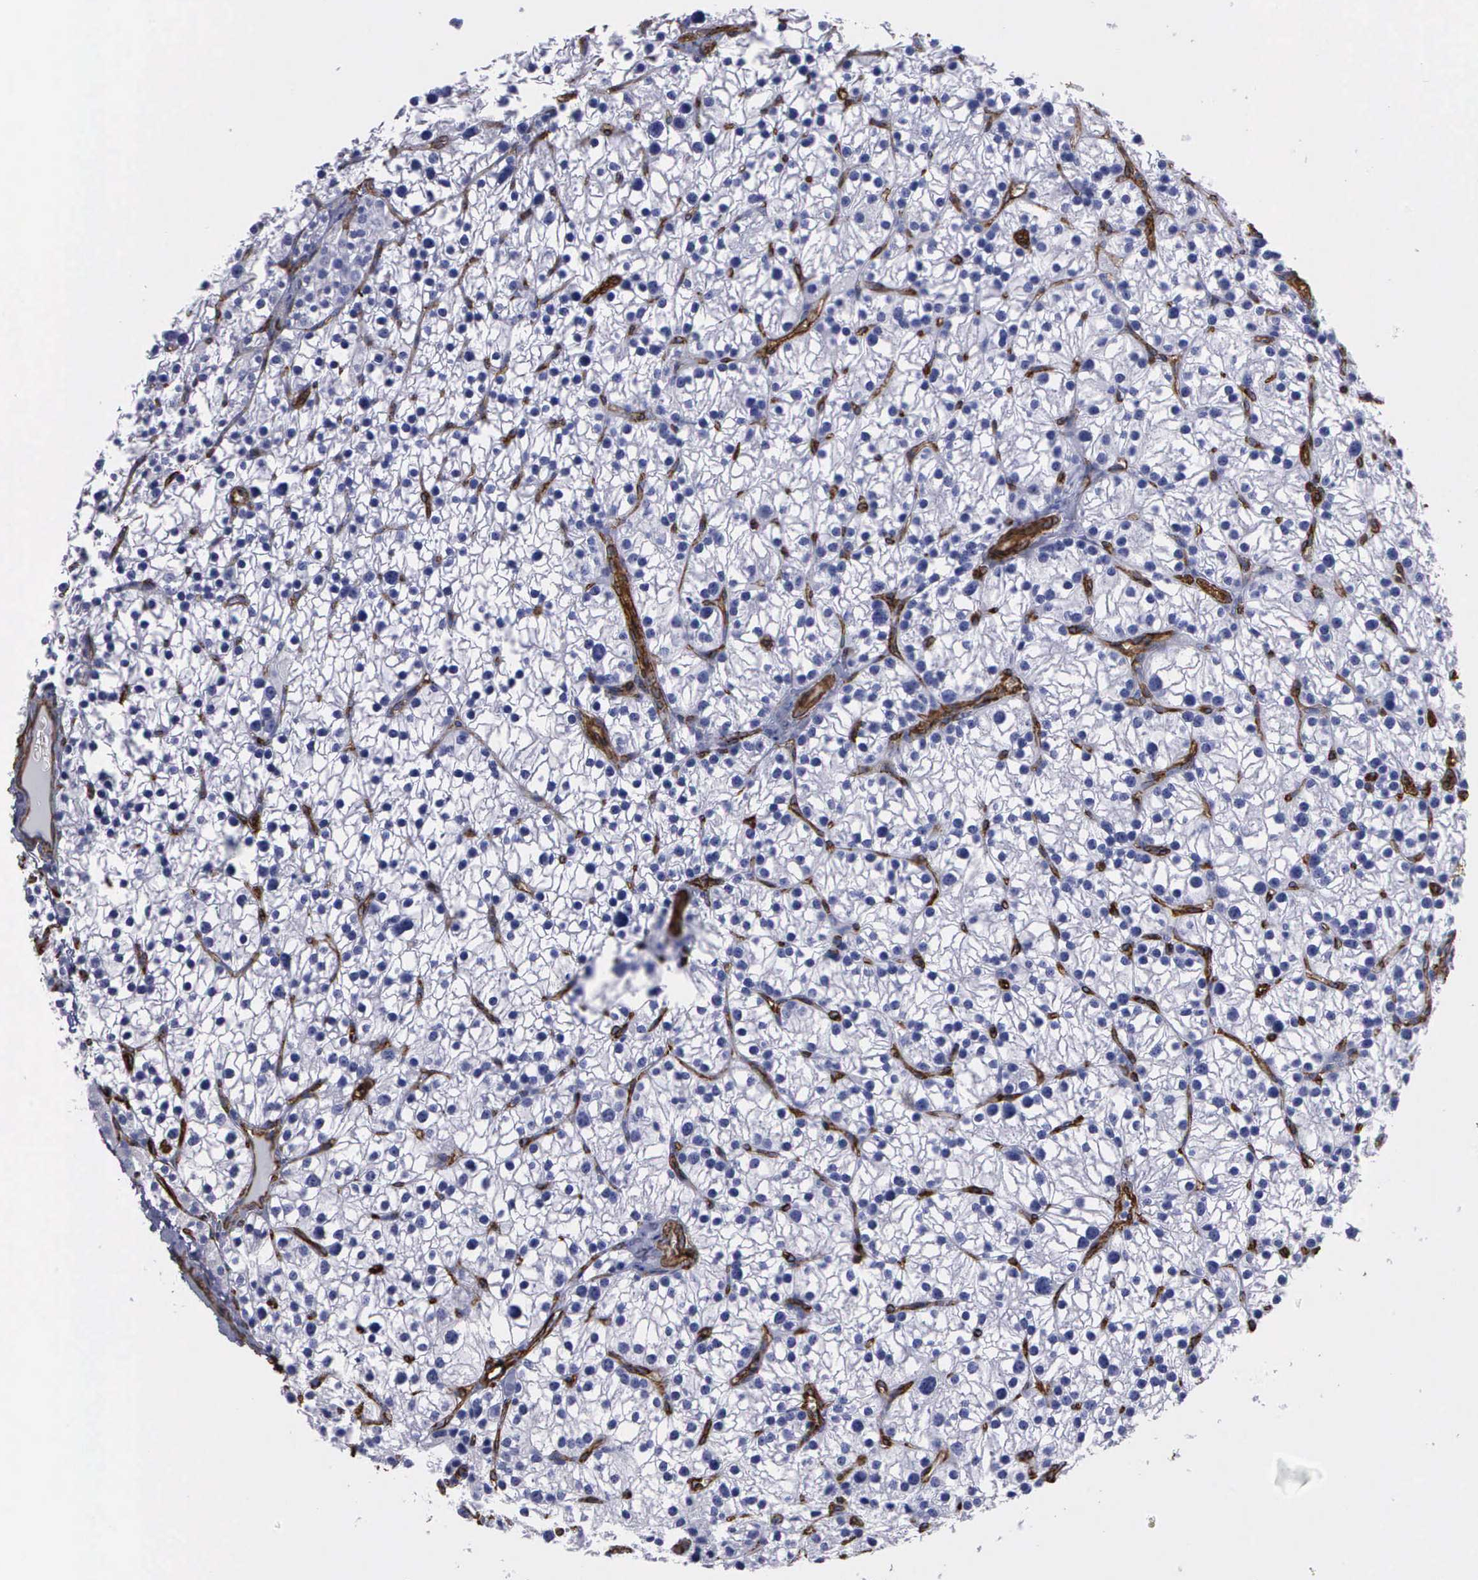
{"staining": {"intensity": "negative", "quantity": "none", "location": "none"}, "tissue": "parathyroid gland", "cell_type": "Glandular cells", "image_type": "normal", "snomed": [{"axis": "morphology", "description": "Normal tissue, NOS"}, {"axis": "topography", "description": "Parathyroid gland"}], "caption": "IHC histopathology image of unremarkable parathyroid gland: parathyroid gland stained with DAB displays no significant protein staining in glandular cells. (DAB immunohistochemistry (IHC) with hematoxylin counter stain).", "gene": "MAGEB10", "patient": {"sex": "female", "age": 54}}